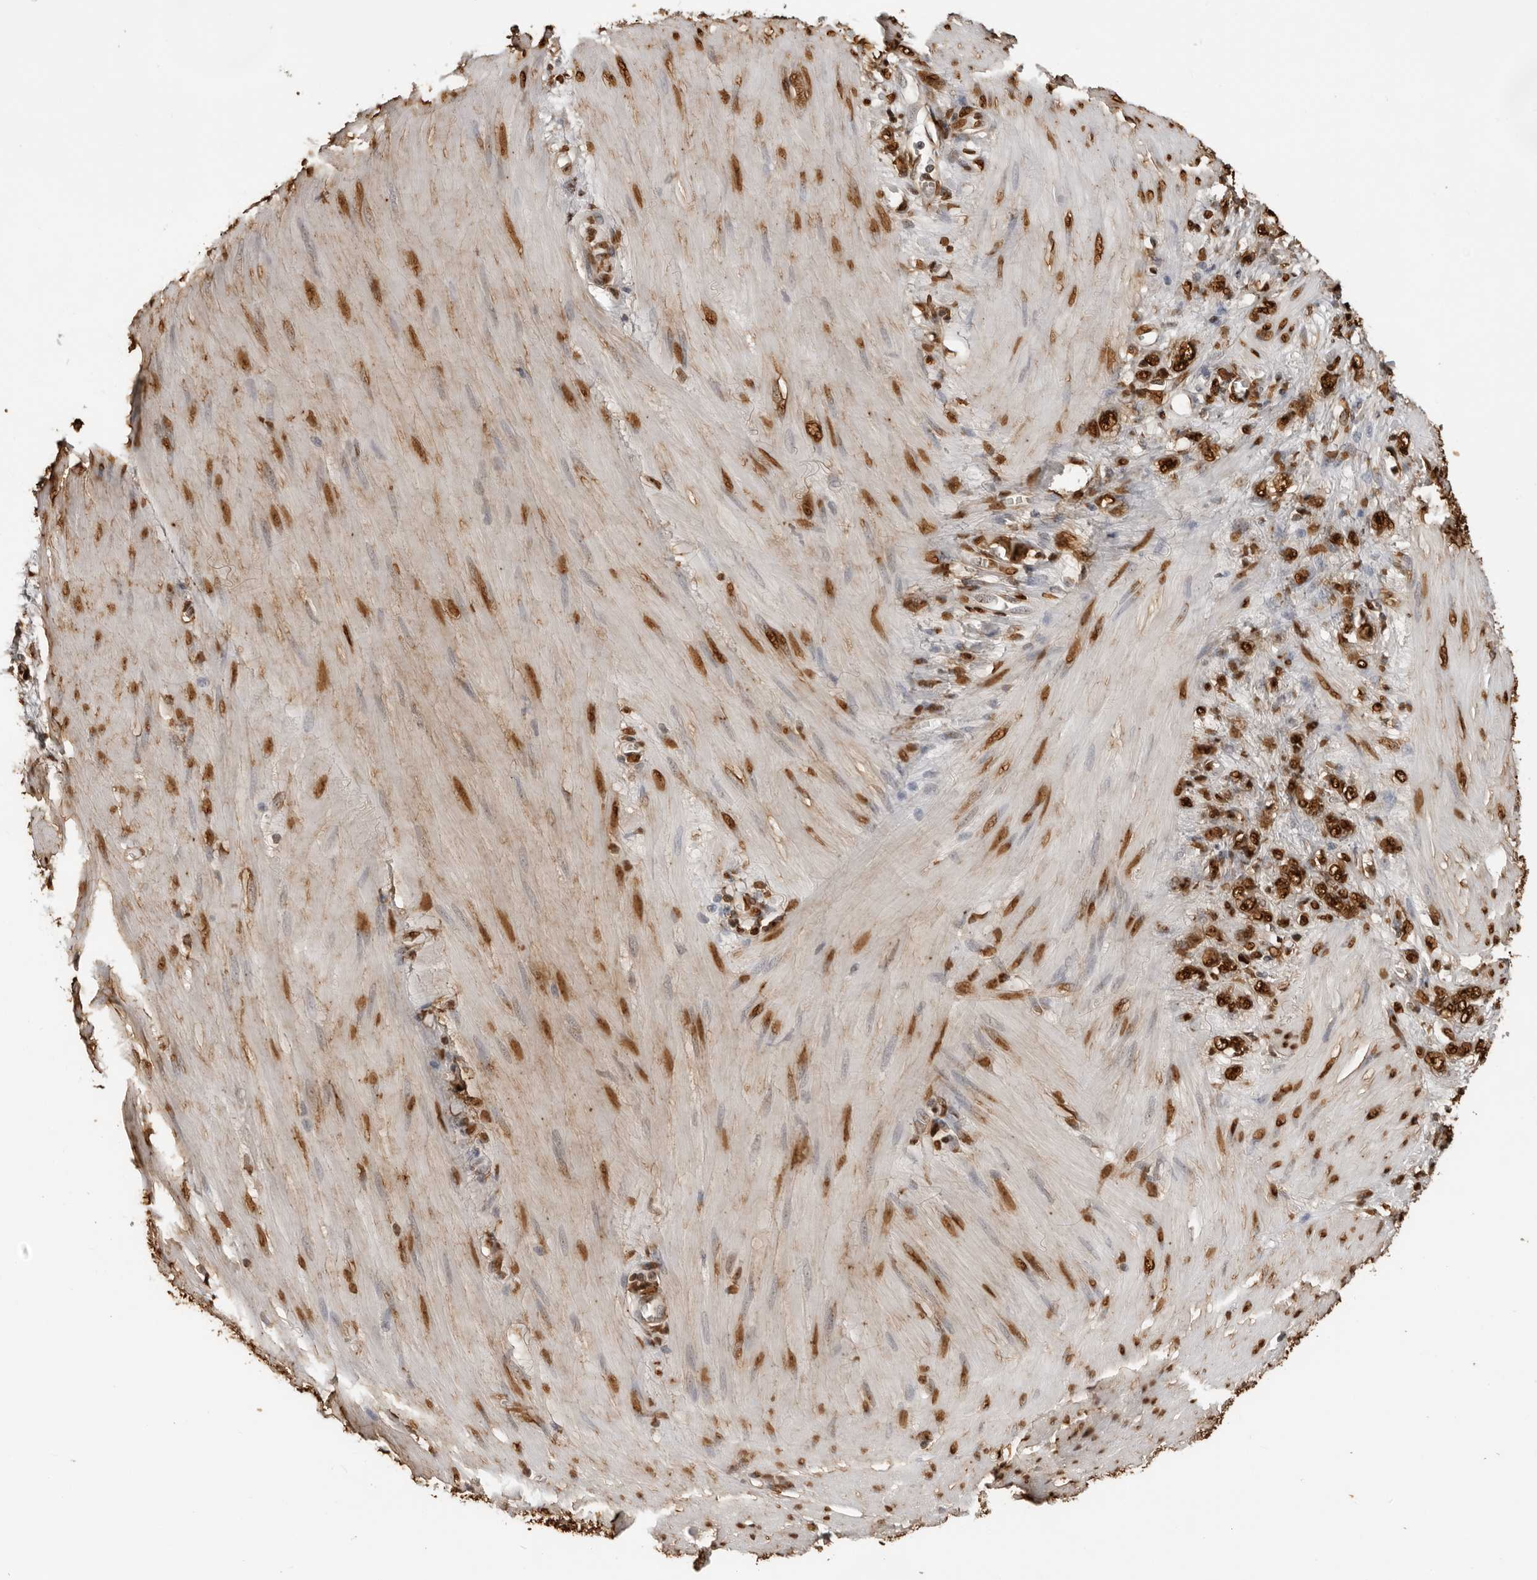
{"staining": {"intensity": "strong", "quantity": ">75%", "location": "cytoplasmic/membranous,nuclear"}, "tissue": "stomach cancer", "cell_type": "Tumor cells", "image_type": "cancer", "snomed": [{"axis": "morphology", "description": "Adenocarcinoma, NOS"}, {"axis": "topography", "description": "Stomach"}], "caption": "An image of human adenocarcinoma (stomach) stained for a protein reveals strong cytoplasmic/membranous and nuclear brown staining in tumor cells.", "gene": "ZFP91", "patient": {"sex": "female", "age": 76}}